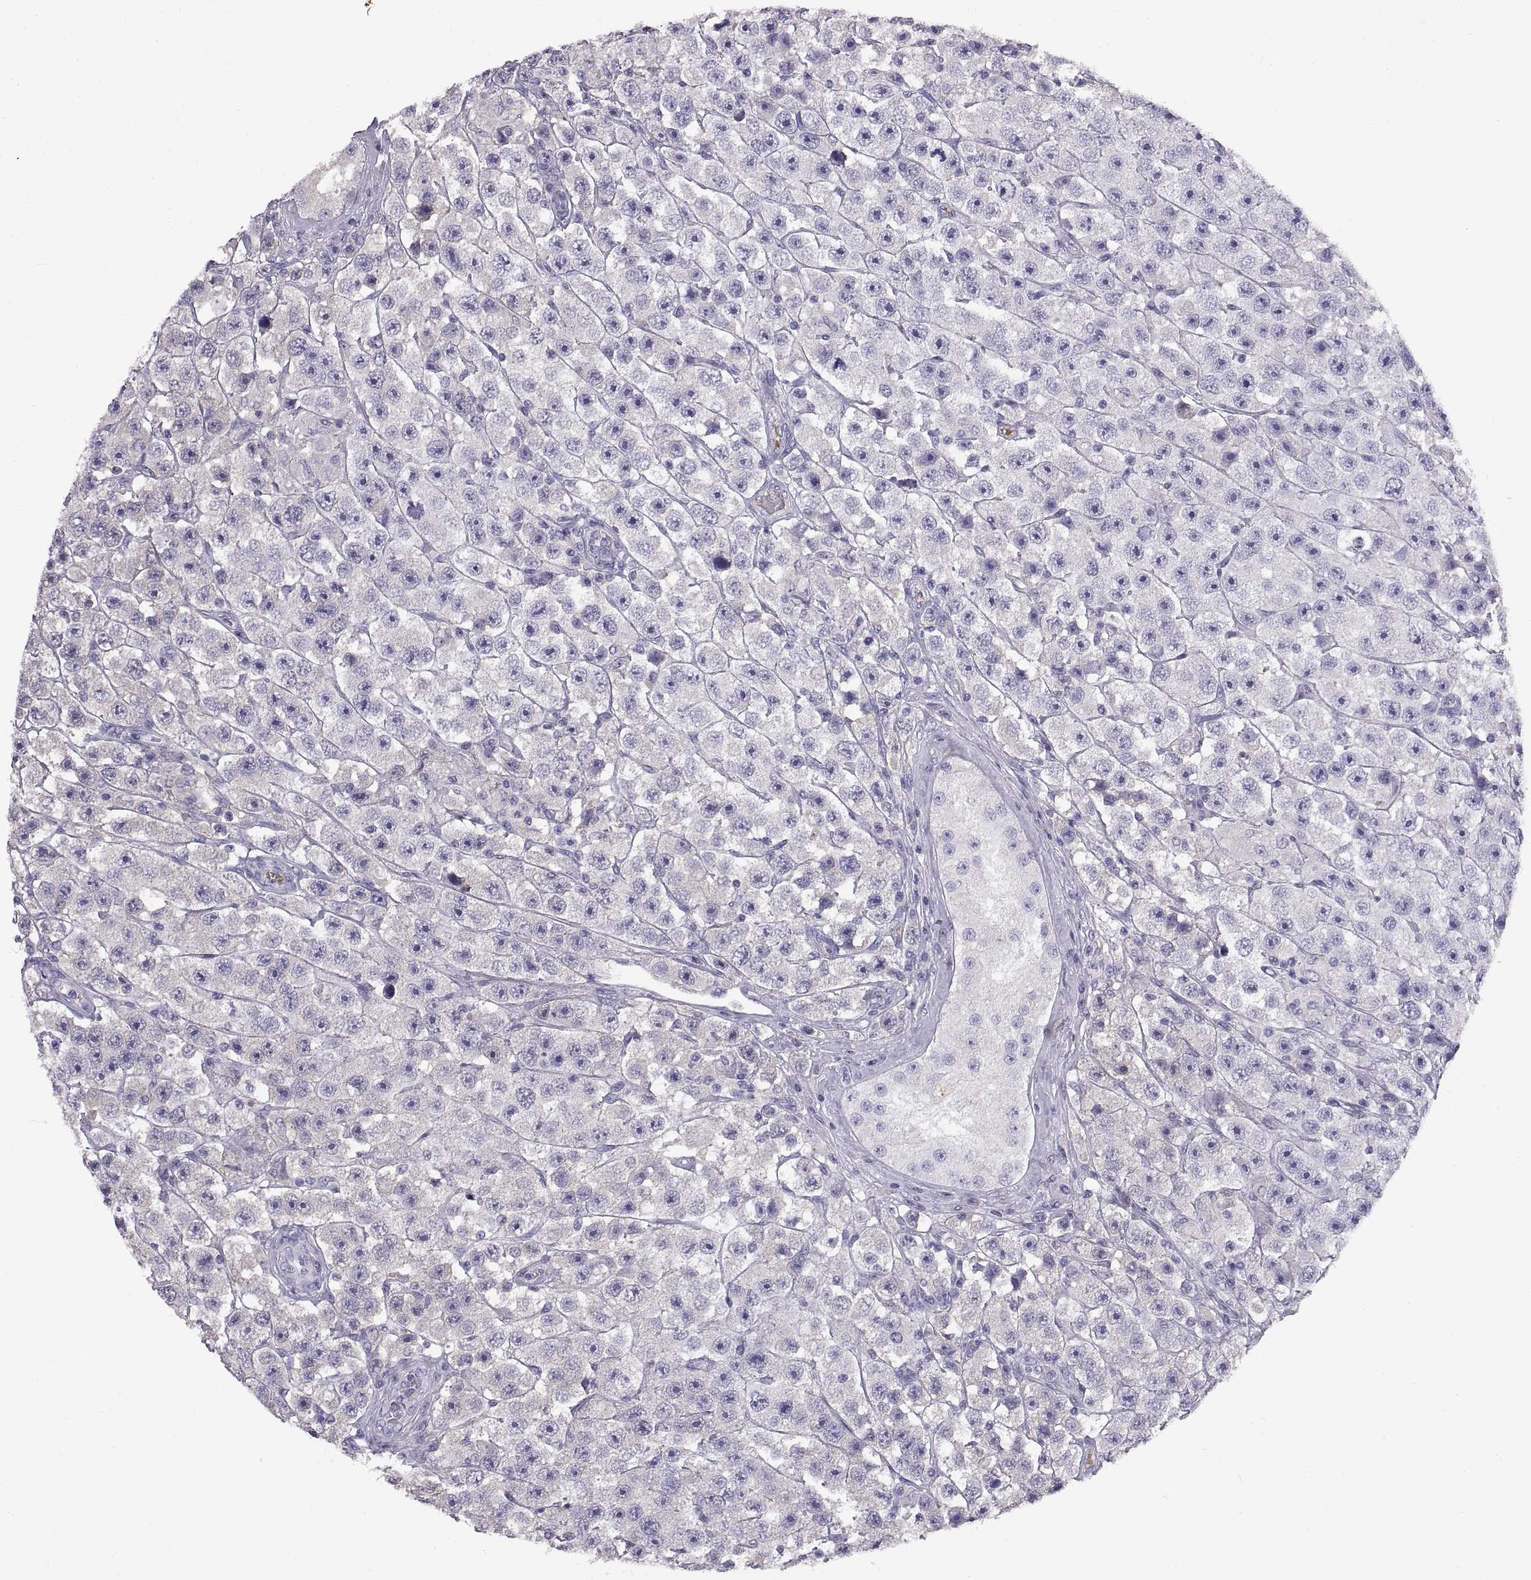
{"staining": {"intensity": "negative", "quantity": "none", "location": "none"}, "tissue": "testis cancer", "cell_type": "Tumor cells", "image_type": "cancer", "snomed": [{"axis": "morphology", "description": "Seminoma, NOS"}, {"axis": "topography", "description": "Testis"}], "caption": "A high-resolution image shows IHC staining of seminoma (testis), which reveals no significant staining in tumor cells.", "gene": "ADAM32", "patient": {"sex": "male", "age": 45}}